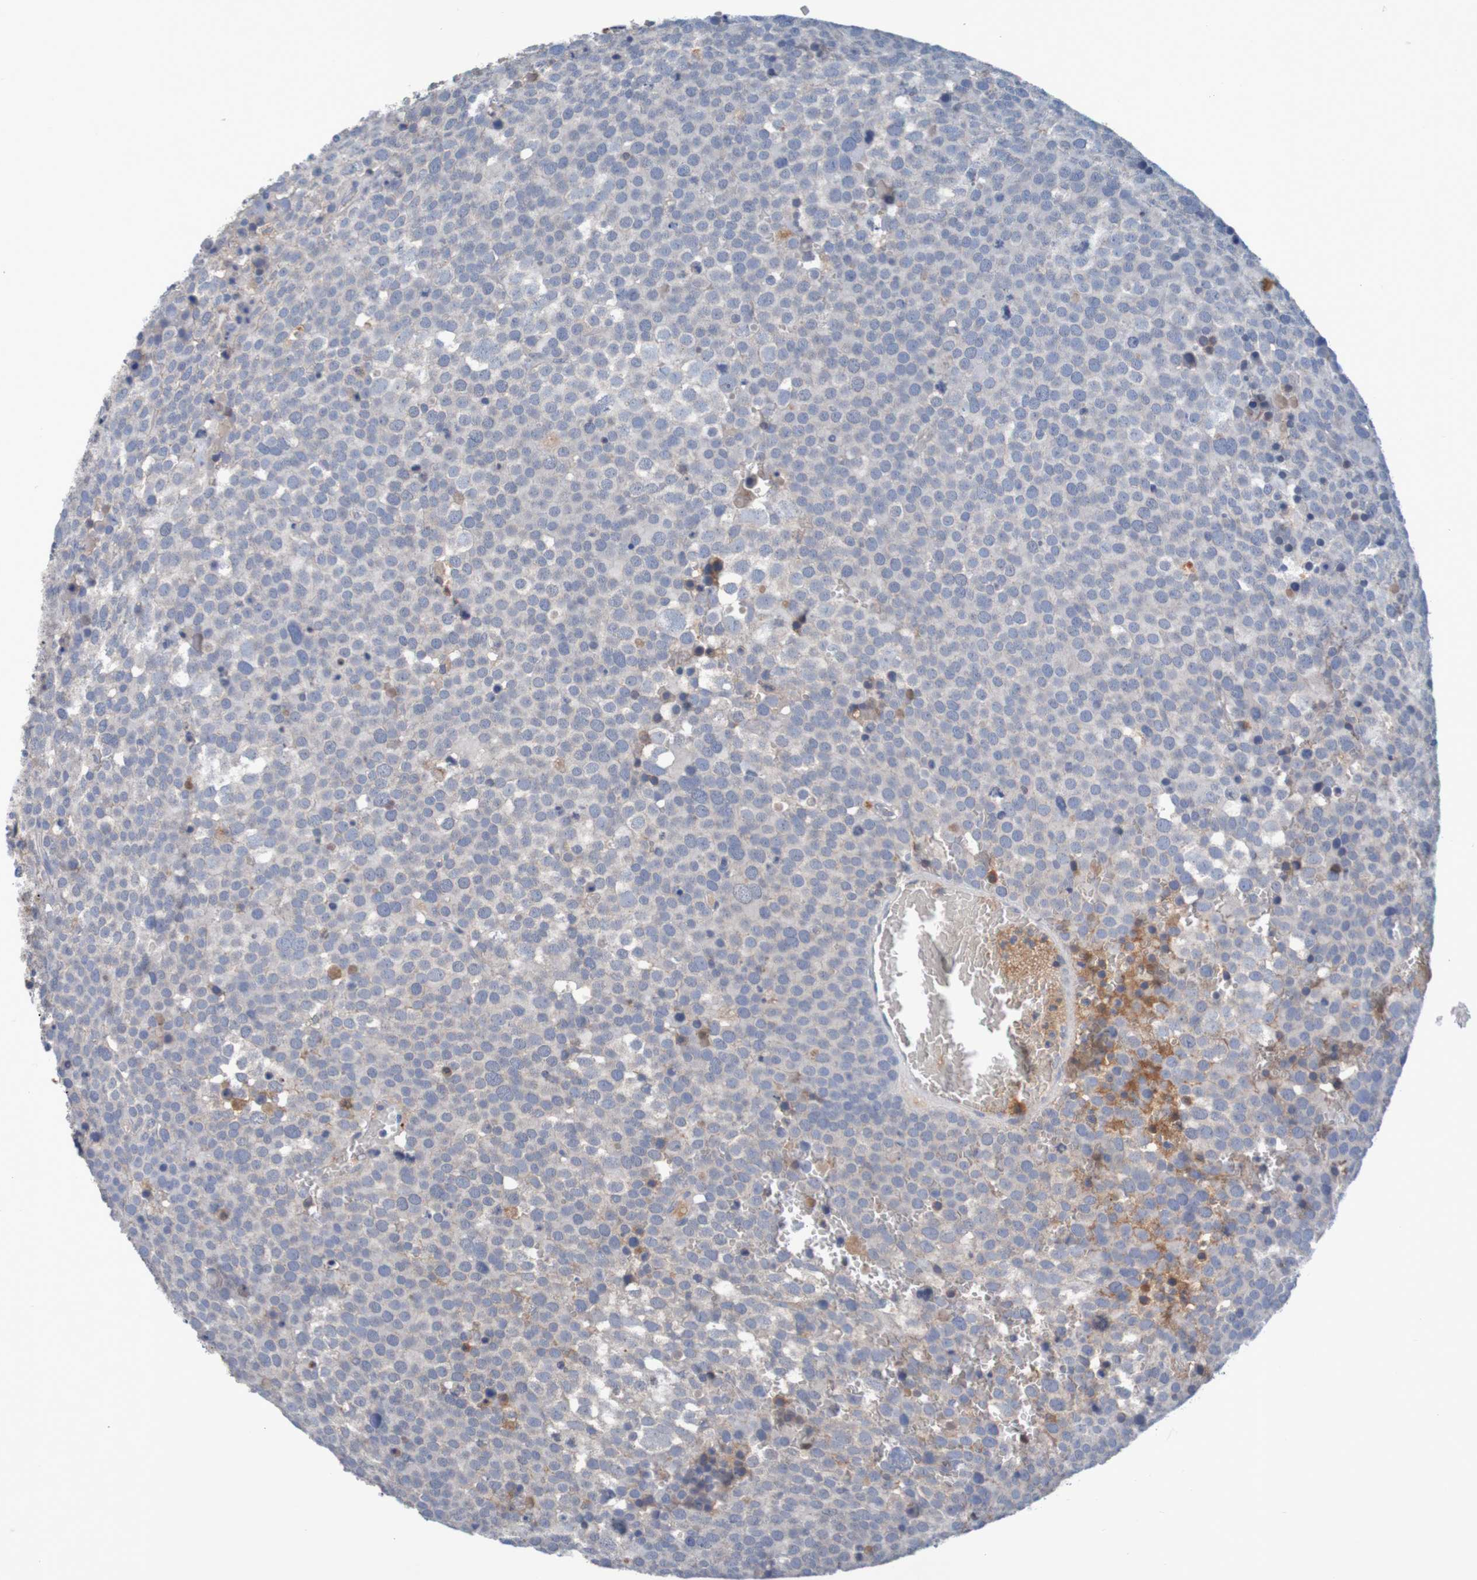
{"staining": {"intensity": "weak", "quantity": "<25%", "location": "cytoplasmic/membranous"}, "tissue": "testis cancer", "cell_type": "Tumor cells", "image_type": "cancer", "snomed": [{"axis": "morphology", "description": "Seminoma, NOS"}, {"axis": "topography", "description": "Testis"}], "caption": "Immunohistochemistry (IHC) photomicrograph of testis cancer stained for a protein (brown), which shows no positivity in tumor cells.", "gene": "LTA", "patient": {"sex": "male", "age": 71}}